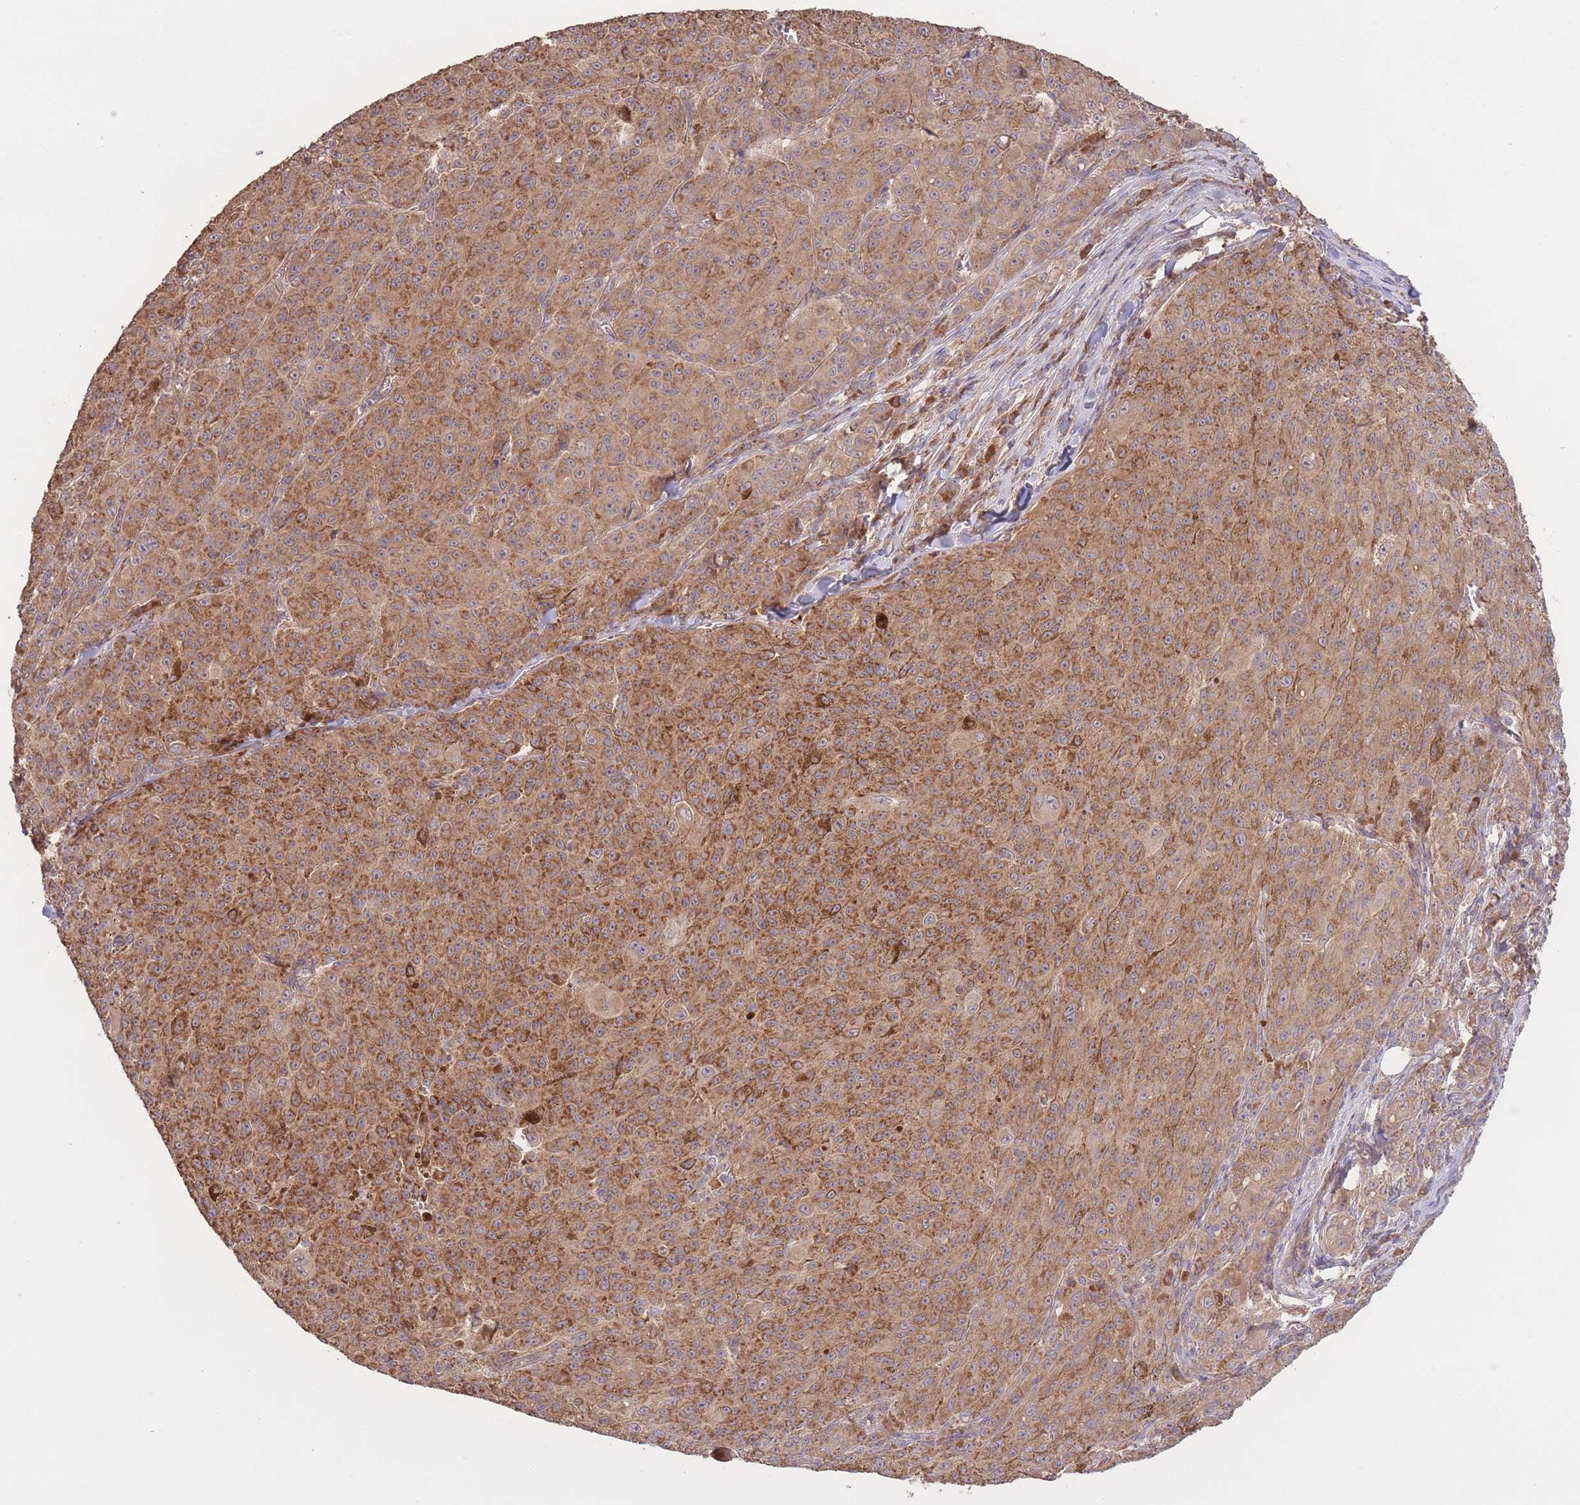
{"staining": {"intensity": "moderate", "quantity": ">75%", "location": "cytoplasmic/membranous"}, "tissue": "melanoma", "cell_type": "Tumor cells", "image_type": "cancer", "snomed": [{"axis": "morphology", "description": "Malignant melanoma, NOS"}, {"axis": "topography", "description": "Skin"}], "caption": "High-magnification brightfield microscopy of melanoma stained with DAB (brown) and counterstained with hematoxylin (blue). tumor cells exhibit moderate cytoplasmic/membranous staining is seen in about>75% of cells.", "gene": "EEF1AKMT1", "patient": {"sex": "female", "age": 52}}